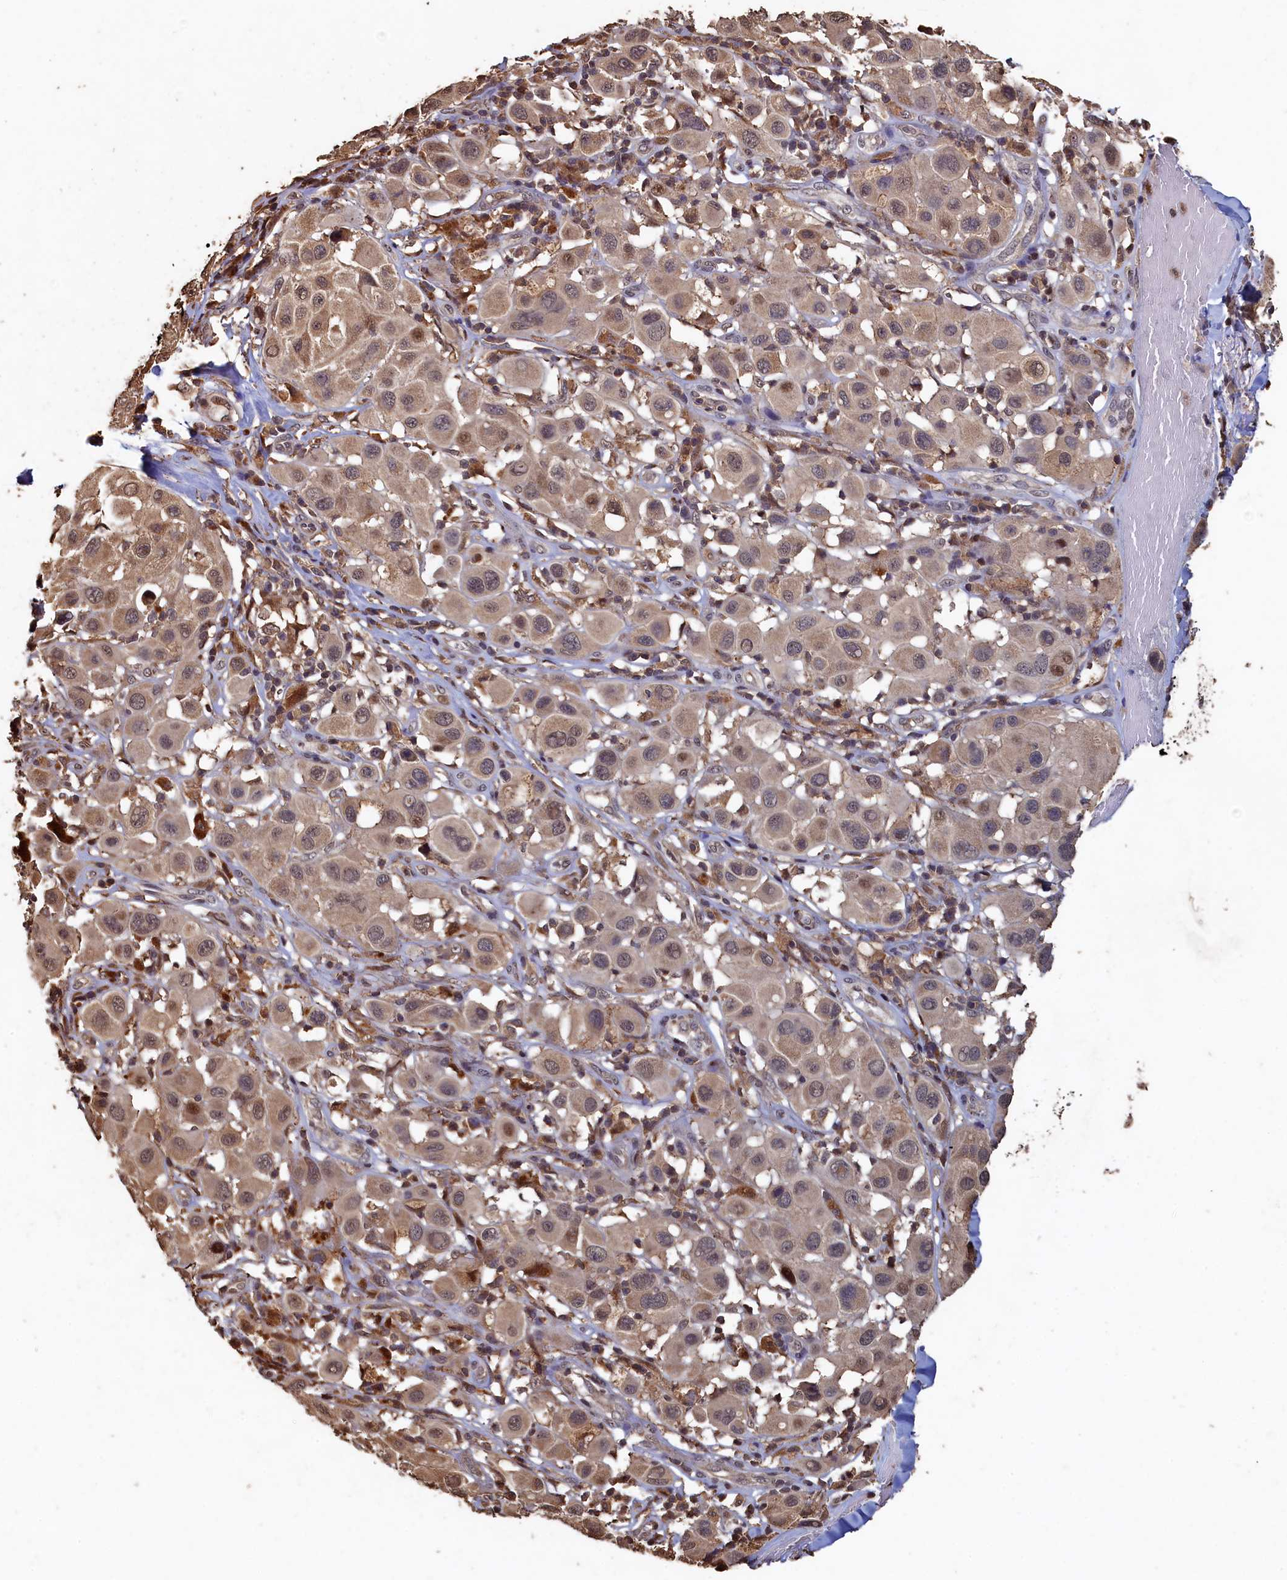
{"staining": {"intensity": "weak", "quantity": ">75%", "location": "cytoplasmic/membranous,nuclear"}, "tissue": "melanoma", "cell_type": "Tumor cells", "image_type": "cancer", "snomed": [{"axis": "morphology", "description": "Malignant melanoma, Metastatic site"}, {"axis": "topography", "description": "Skin"}], "caption": "The histopathology image displays immunohistochemical staining of malignant melanoma (metastatic site). There is weak cytoplasmic/membranous and nuclear staining is present in approximately >75% of tumor cells. The protein of interest is stained brown, and the nuclei are stained in blue (DAB (3,3'-diaminobenzidine) IHC with brightfield microscopy, high magnification).", "gene": "PIGN", "patient": {"sex": "male", "age": 41}}